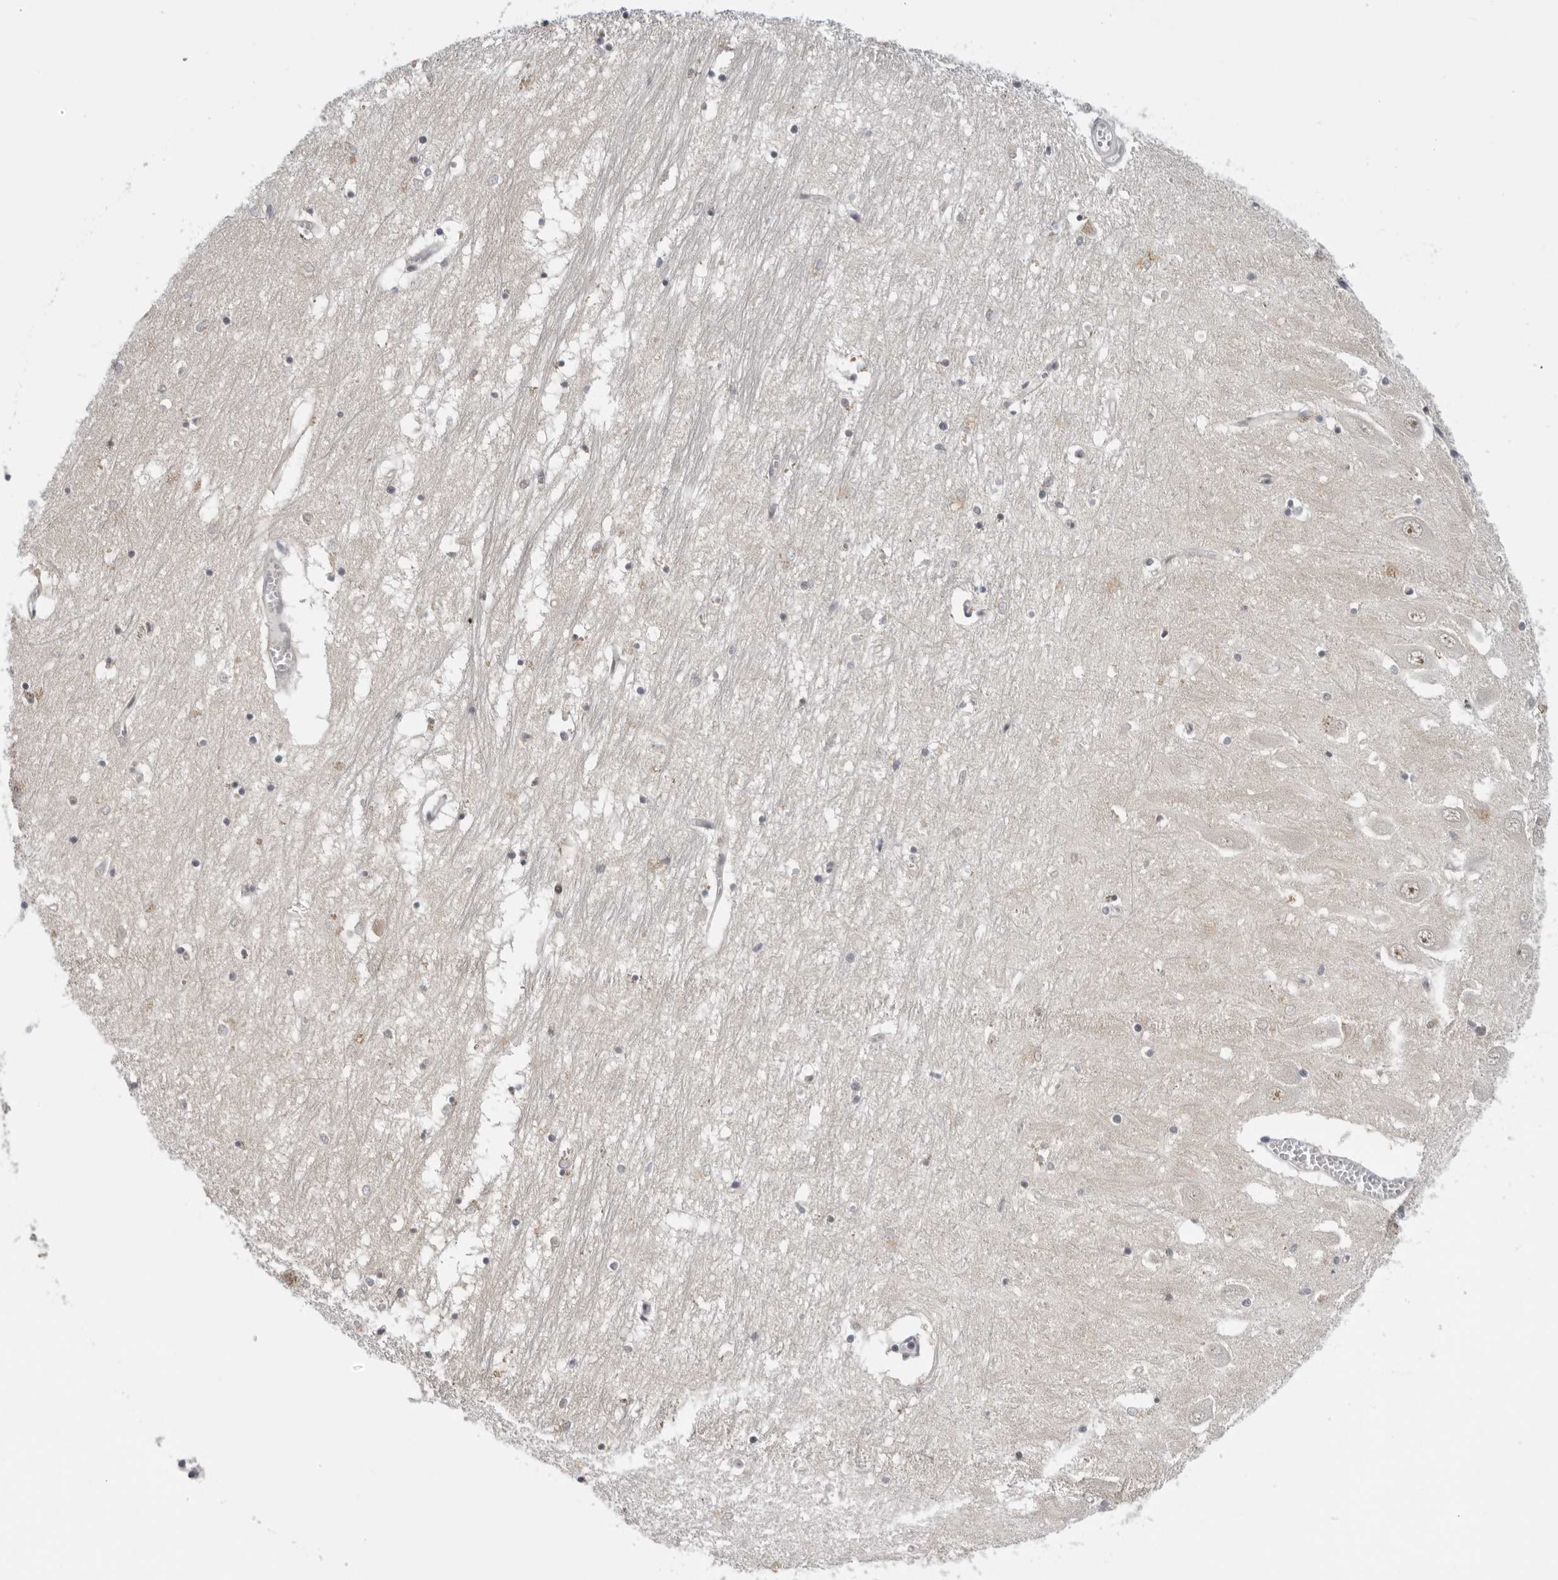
{"staining": {"intensity": "weak", "quantity": "<25%", "location": "nuclear"}, "tissue": "hippocampus", "cell_type": "Glial cells", "image_type": "normal", "snomed": [{"axis": "morphology", "description": "Normal tissue, NOS"}, {"axis": "topography", "description": "Hippocampus"}], "caption": "Photomicrograph shows no protein positivity in glial cells of normal hippocampus.", "gene": "ALPK2", "patient": {"sex": "male", "age": 70}}